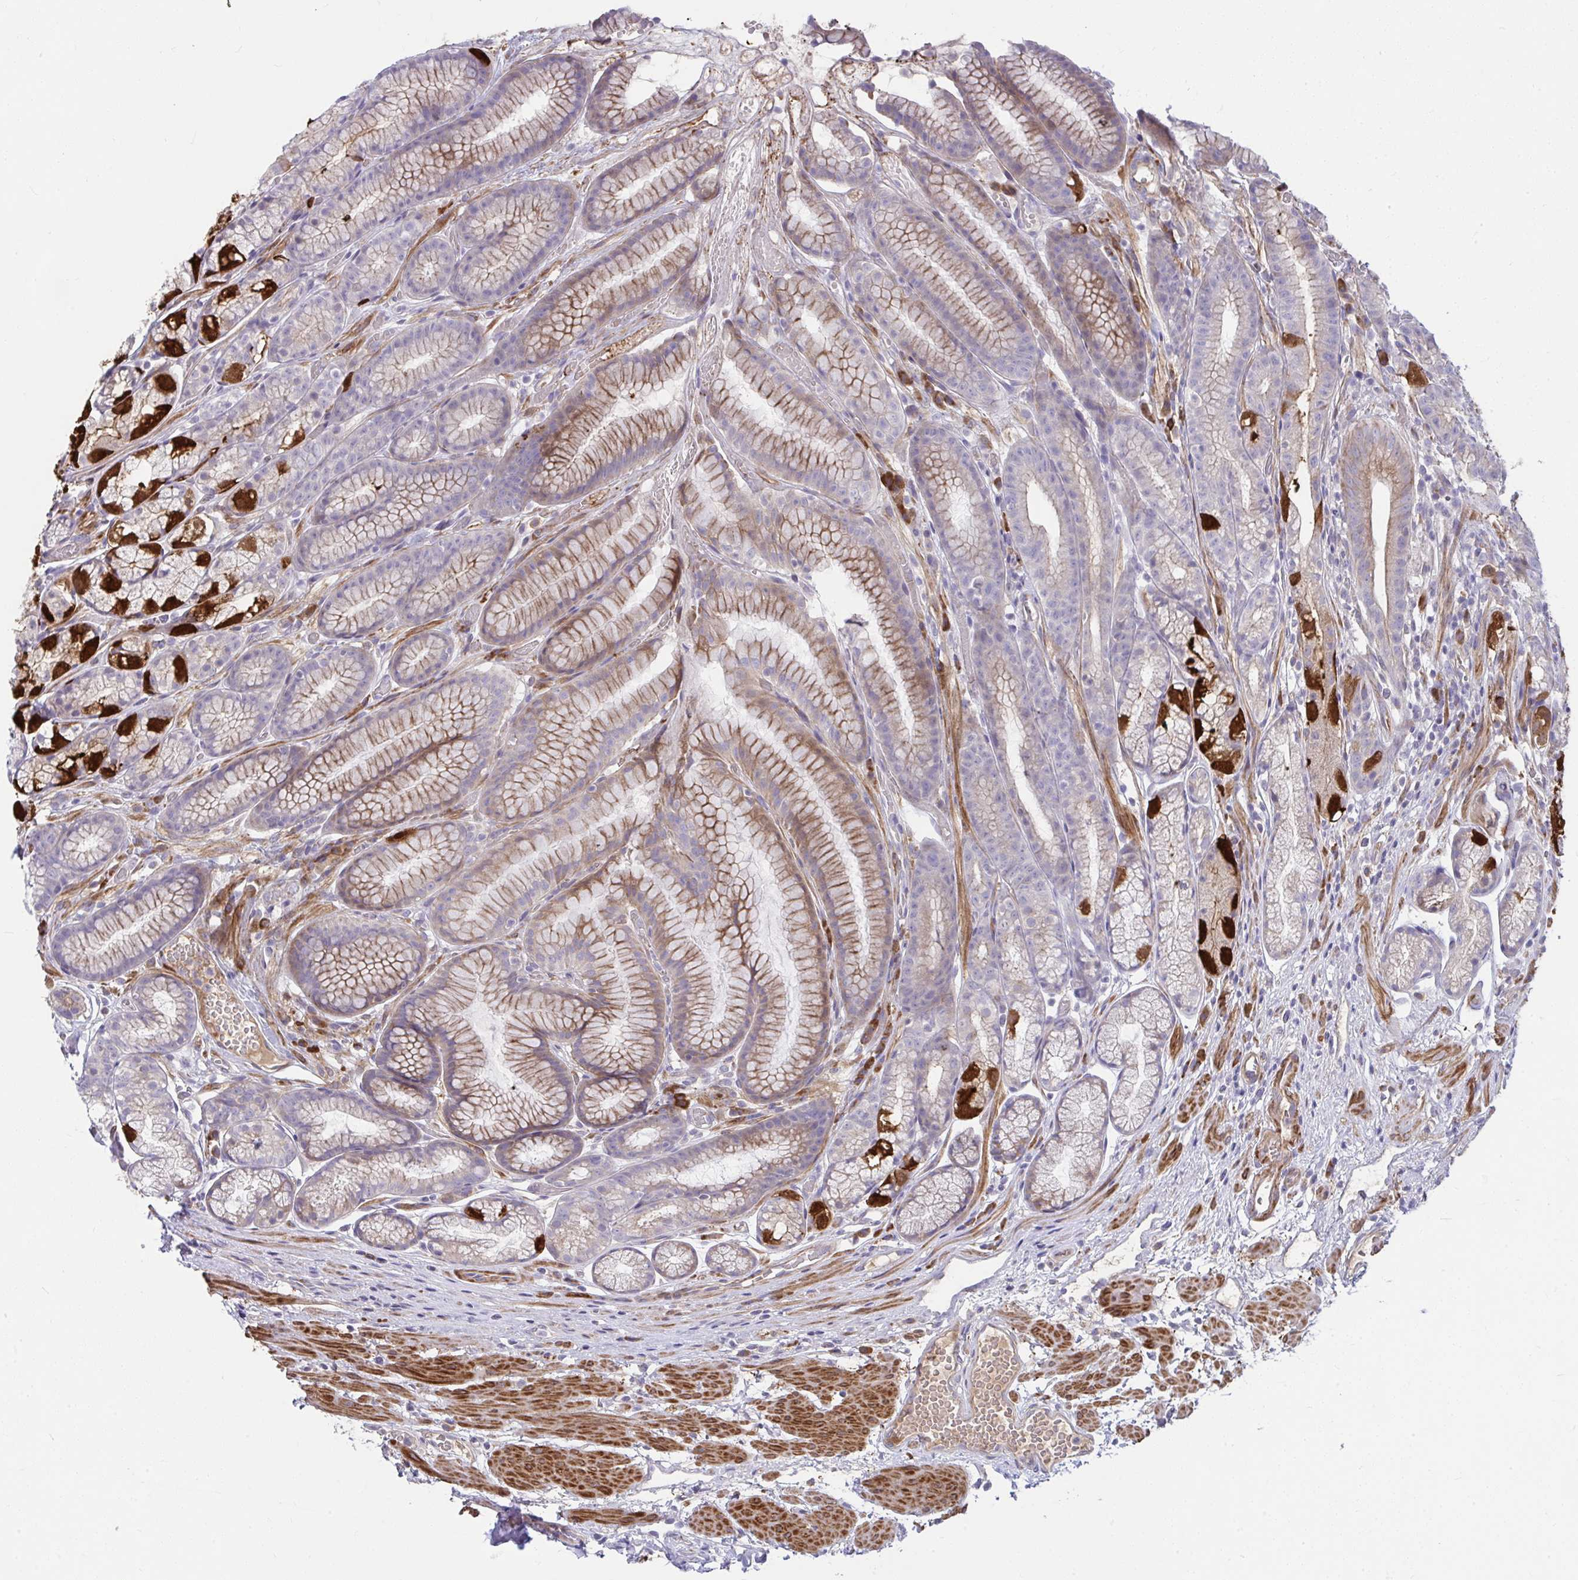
{"staining": {"intensity": "strong", "quantity": "25%-75%", "location": "cytoplasmic/membranous"}, "tissue": "stomach", "cell_type": "Glandular cells", "image_type": "normal", "snomed": [{"axis": "morphology", "description": "Normal tissue, NOS"}, {"axis": "topography", "description": "Smooth muscle"}, {"axis": "topography", "description": "Stomach"}], "caption": "High-magnification brightfield microscopy of normal stomach stained with DAB (brown) and counterstained with hematoxylin (blue). glandular cells exhibit strong cytoplasmic/membranous staining is appreciated in approximately25%-75% of cells.", "gene": "PIGZ", "patient": {"sex": "male", "age": 70}}